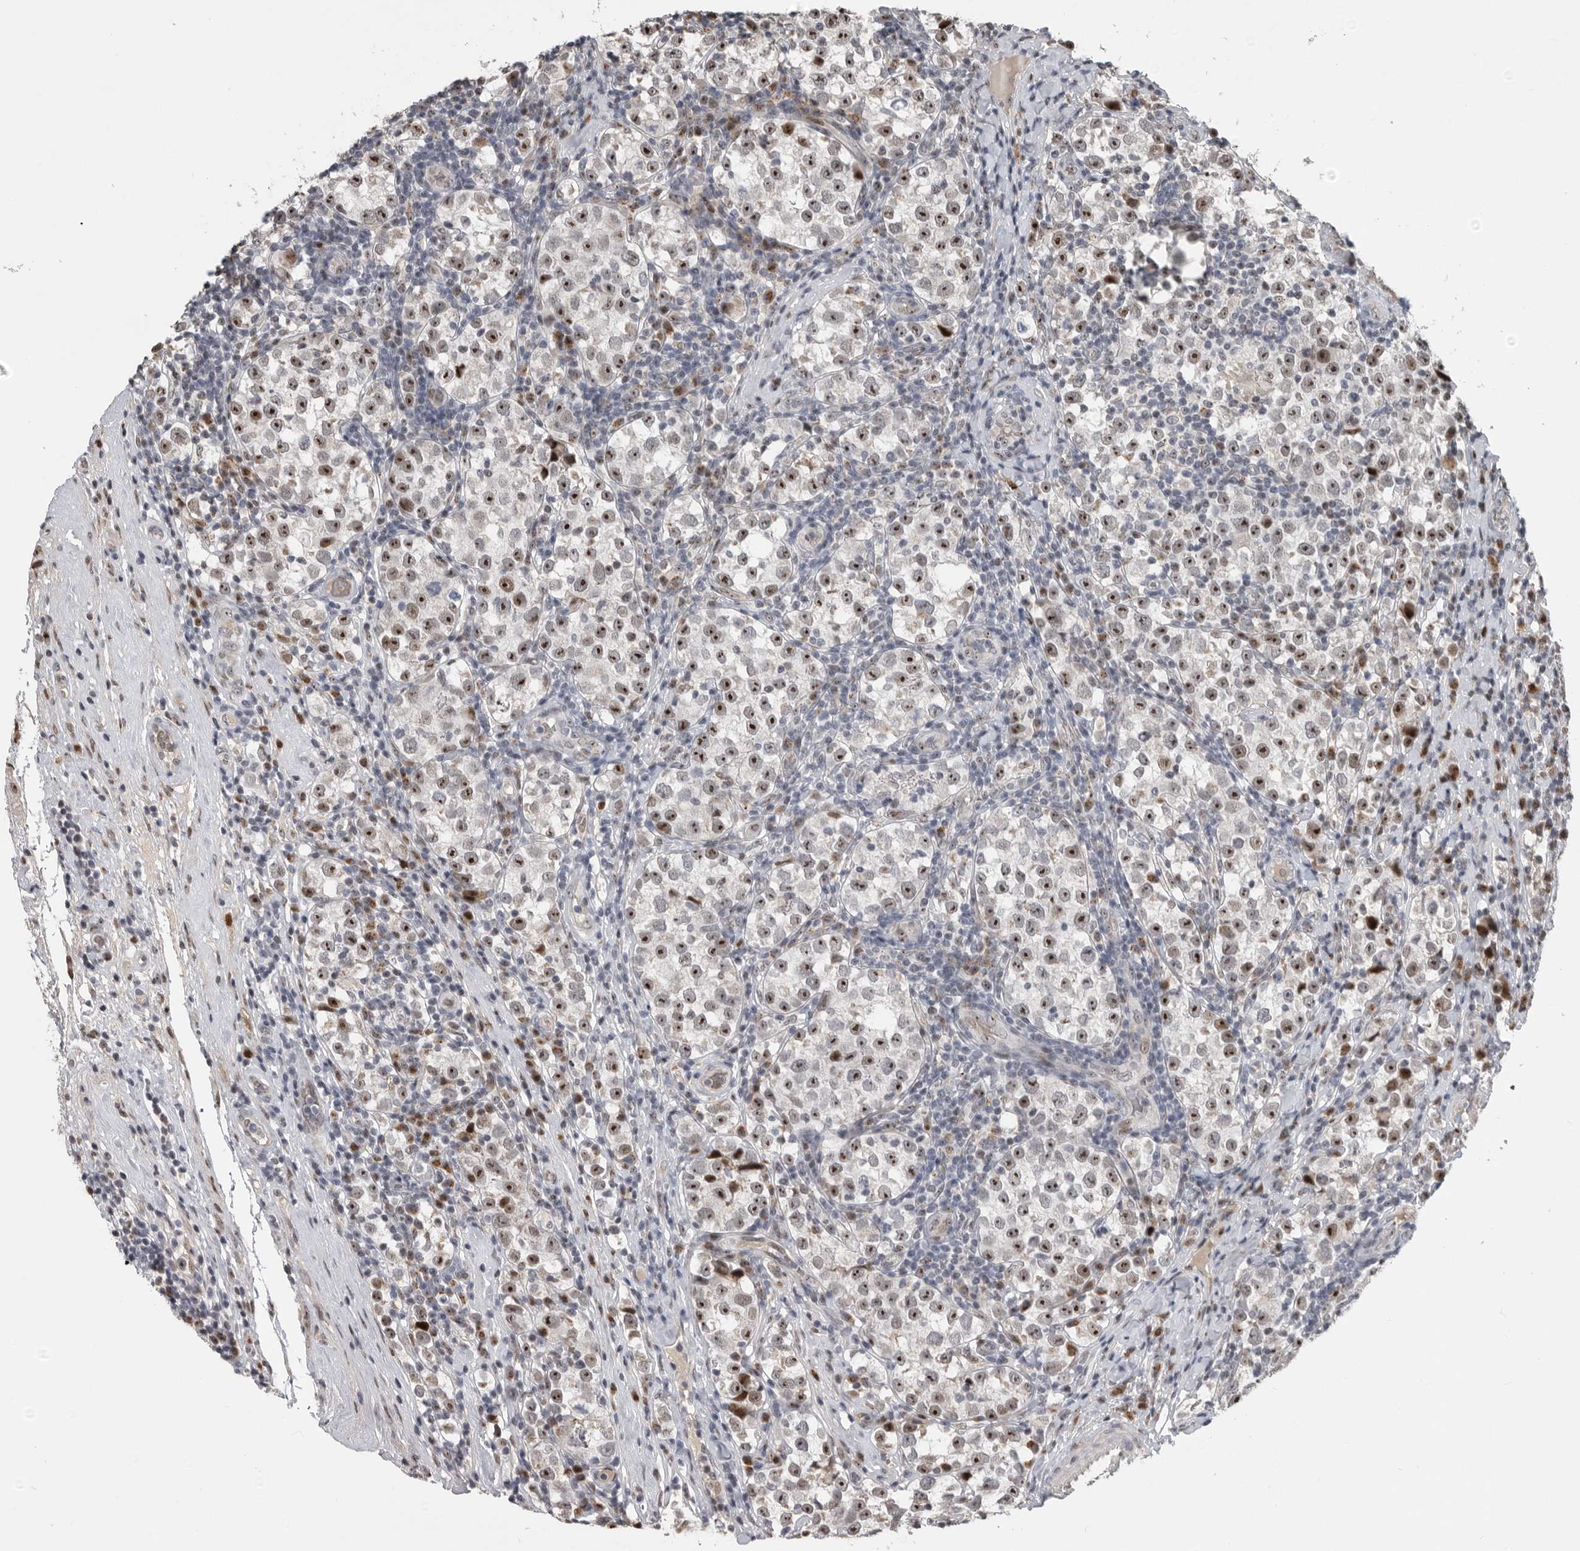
{"staining": {"intensity": "moderate", "quantity": ">75%", "location": "nuclear"}, "tissue": "testis cancer", "cell_type": "Tumor cells", "image_type": "cancer", "snomed": [{"axis": "morphology", "description": "Normal tissue, NOS"}, {"axis": "morphology", "description": "Seminoma, NOS"}, {"axis": "topography", "description": "Testis"}], "caption": "Tumor cells display moderate nuclear expression in about >75% of cells in testis cancer (seminoma).", "gene": "PCMTD1", "patient": {"sex": "male", "age": 43}}